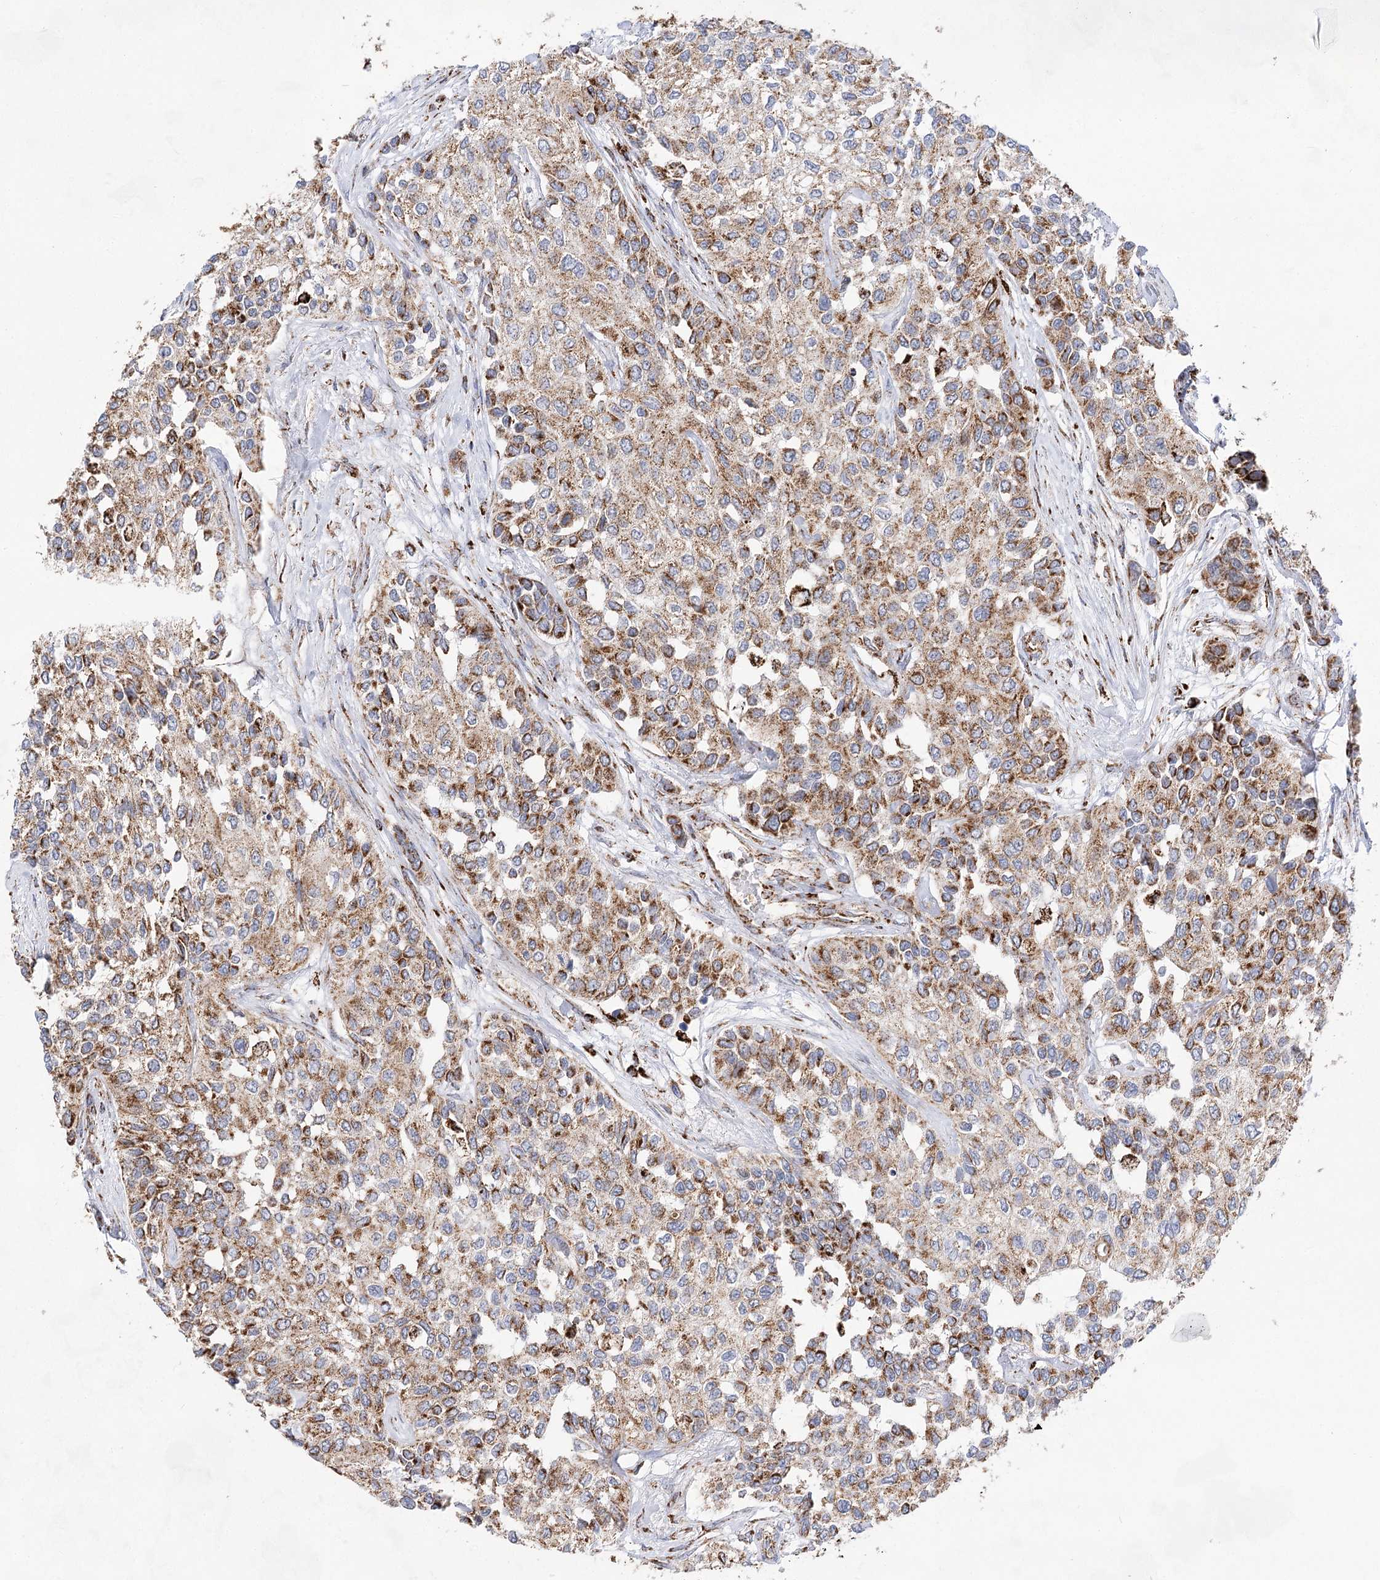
{"staining": {"intensity": "moderate", "quantity": ">75%", "location": "cytoplasmic/membranous"}, "tissue": "urothelial cancer", "cell_type": "Tumor cells", "image_type": "cancer", "snomed": [{"axis": "morphology", "description": "Normal tissue, NOS"}, {"axis": "morphology", "description": "Urothelial carcinoma, High grade"}, {"axis": "topography", "description": "Vascular tissue"}, {"axis": "topography", "description": "Urinary bladder"}], "caption": "Urothelial cancer stained with immunohistochemistry demonstrates moderate cytoplasmic/membranous expression in about >75% of tumor cells.", "gene": "NADK2", "patient": {"sex": "female", "age": 56}}